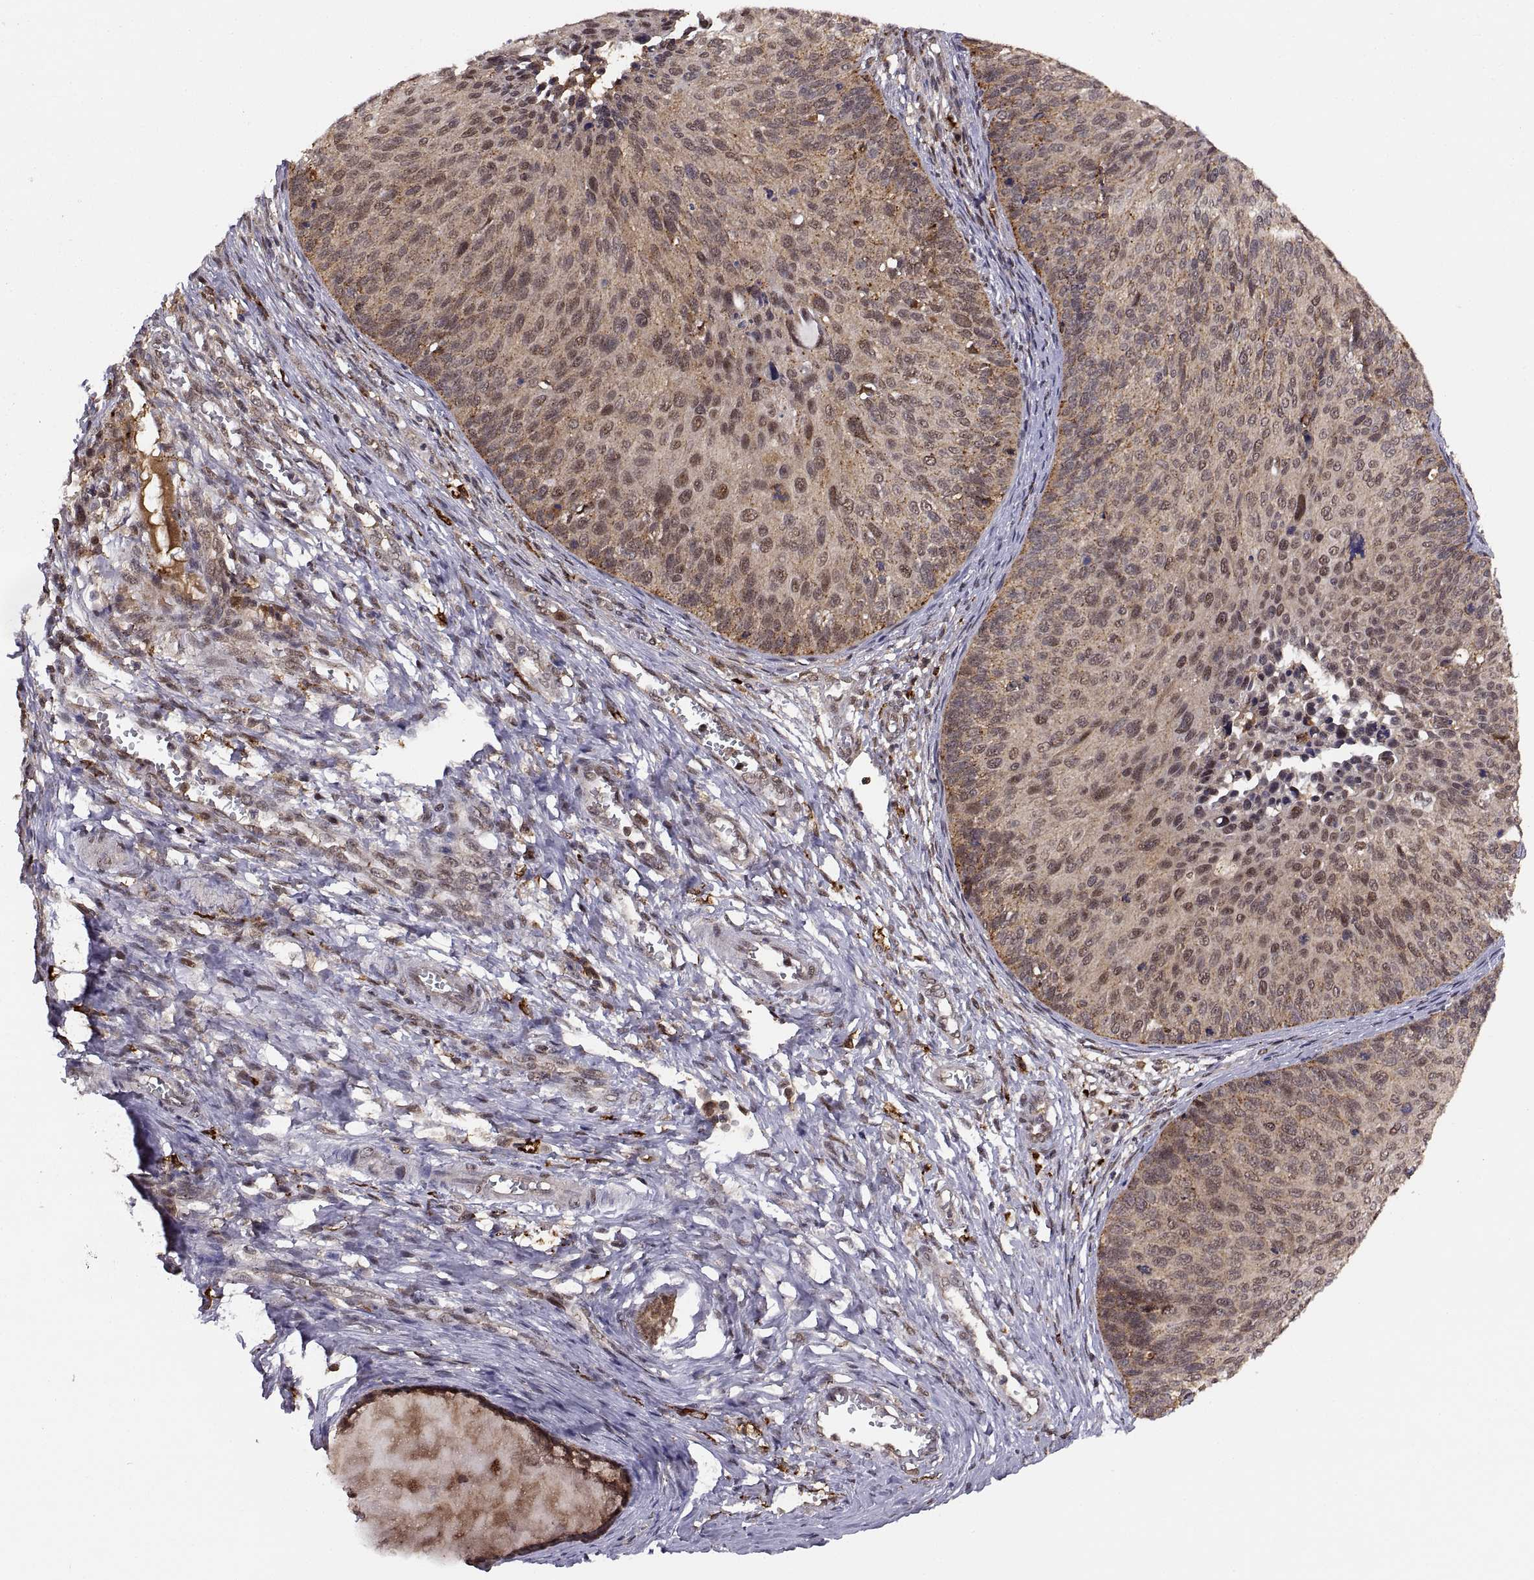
{"staining": {"intensity": "moderate", "quantity": "25%-75%", "location": "cytoplasmic/membranous"}, "tissue": "cervical cancer", "cell_type": "Tumor cells", "image_type": "cancer", "snomed": [{"axis": "morphology", "description": "Squamous cell carcinoma, NOS"}, {"axis": "topography", "description": "Cervix"}], "caption": "Human cervical cancer (squamous cell carcinoma) stained with a protein marker reveals moderate staining in tumor cells.", "gene": "PSMC2", "patient": {"sex": "female", "age": 36}}